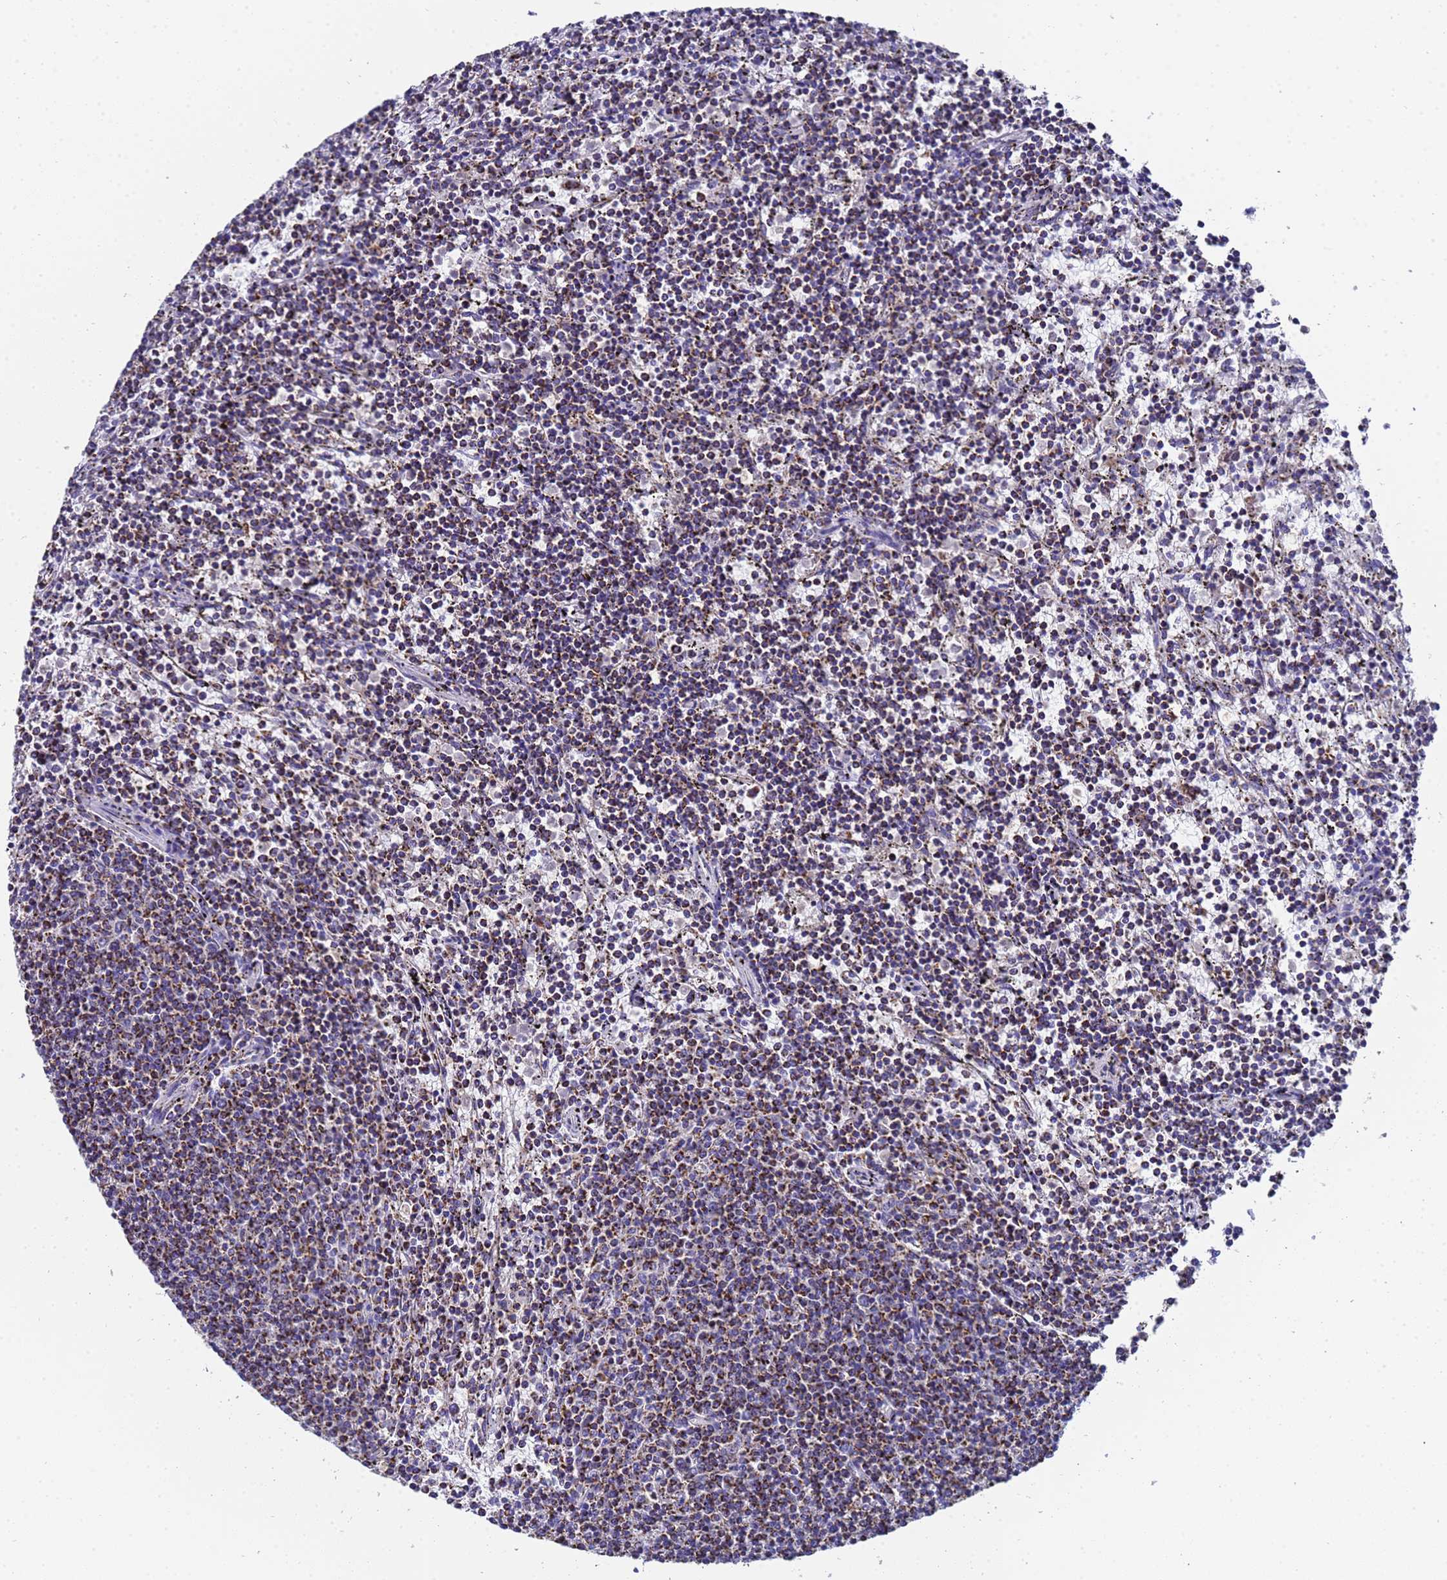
{"staining": {"intensity": "moderate", "quantity": ">75%", "location": "cytoplasmic/membranous"}, "tissue": "lymphoma", "cell_type": "Tumor cells", "image_type": "cancer", "snomed": [{"axis": "morphology", "description": "Malignant lymphoma, non-Hodgkin's type, Low grade"}, {"axis": "topography", "description": "Spleen"}], "caption": "Human lymphoma stained for a protein (brown) exhibits moderate cytoplasmic/membranous positive expression in approximately >75% of tumor cells.", "gene": "MRPS12", "patient": {"sex": "female", "age": 50}}